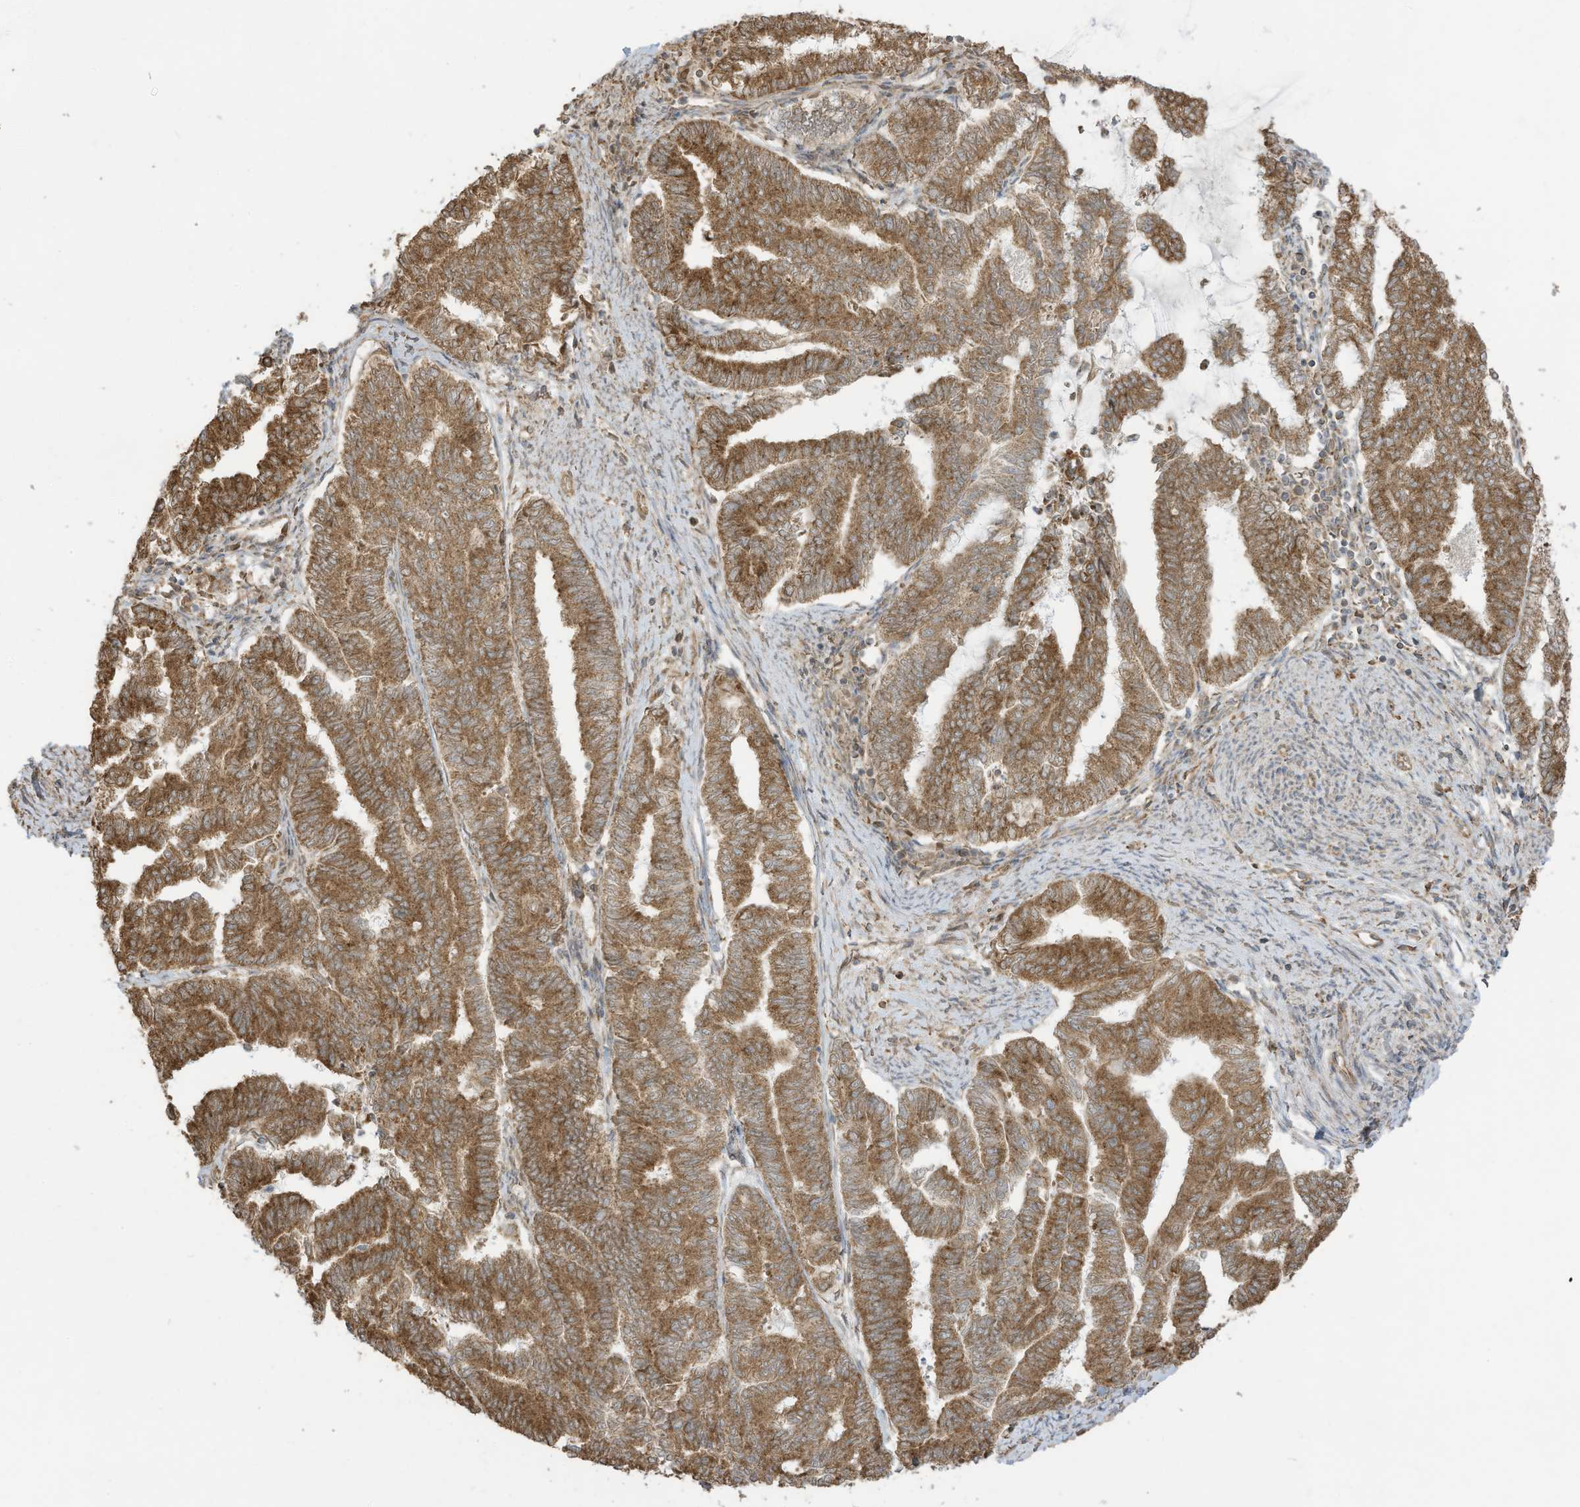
{"staining": {"intensity": "moderate", "quantity": ">75%", "location": "cytoplasmic/membranous"}, "tissue": "endometrial cancer", "cell_type": "Tumor cells", "image_type": "cancer", "snomed": [{"axis": "morphology", "description": "Adenocarcinoma, NOS"}, {"axis": "topography", "description": "Endometrium"}], "caption": "Immunohistochemistry (IHC) (DAB) staining of human endometrial adenocarcinoma exhibits moderate cytoplasmic/membranous protein expression in about >75% of tumor cells.", "gene": "CGAS", "patient": {"sex": "female", "age": 79}}